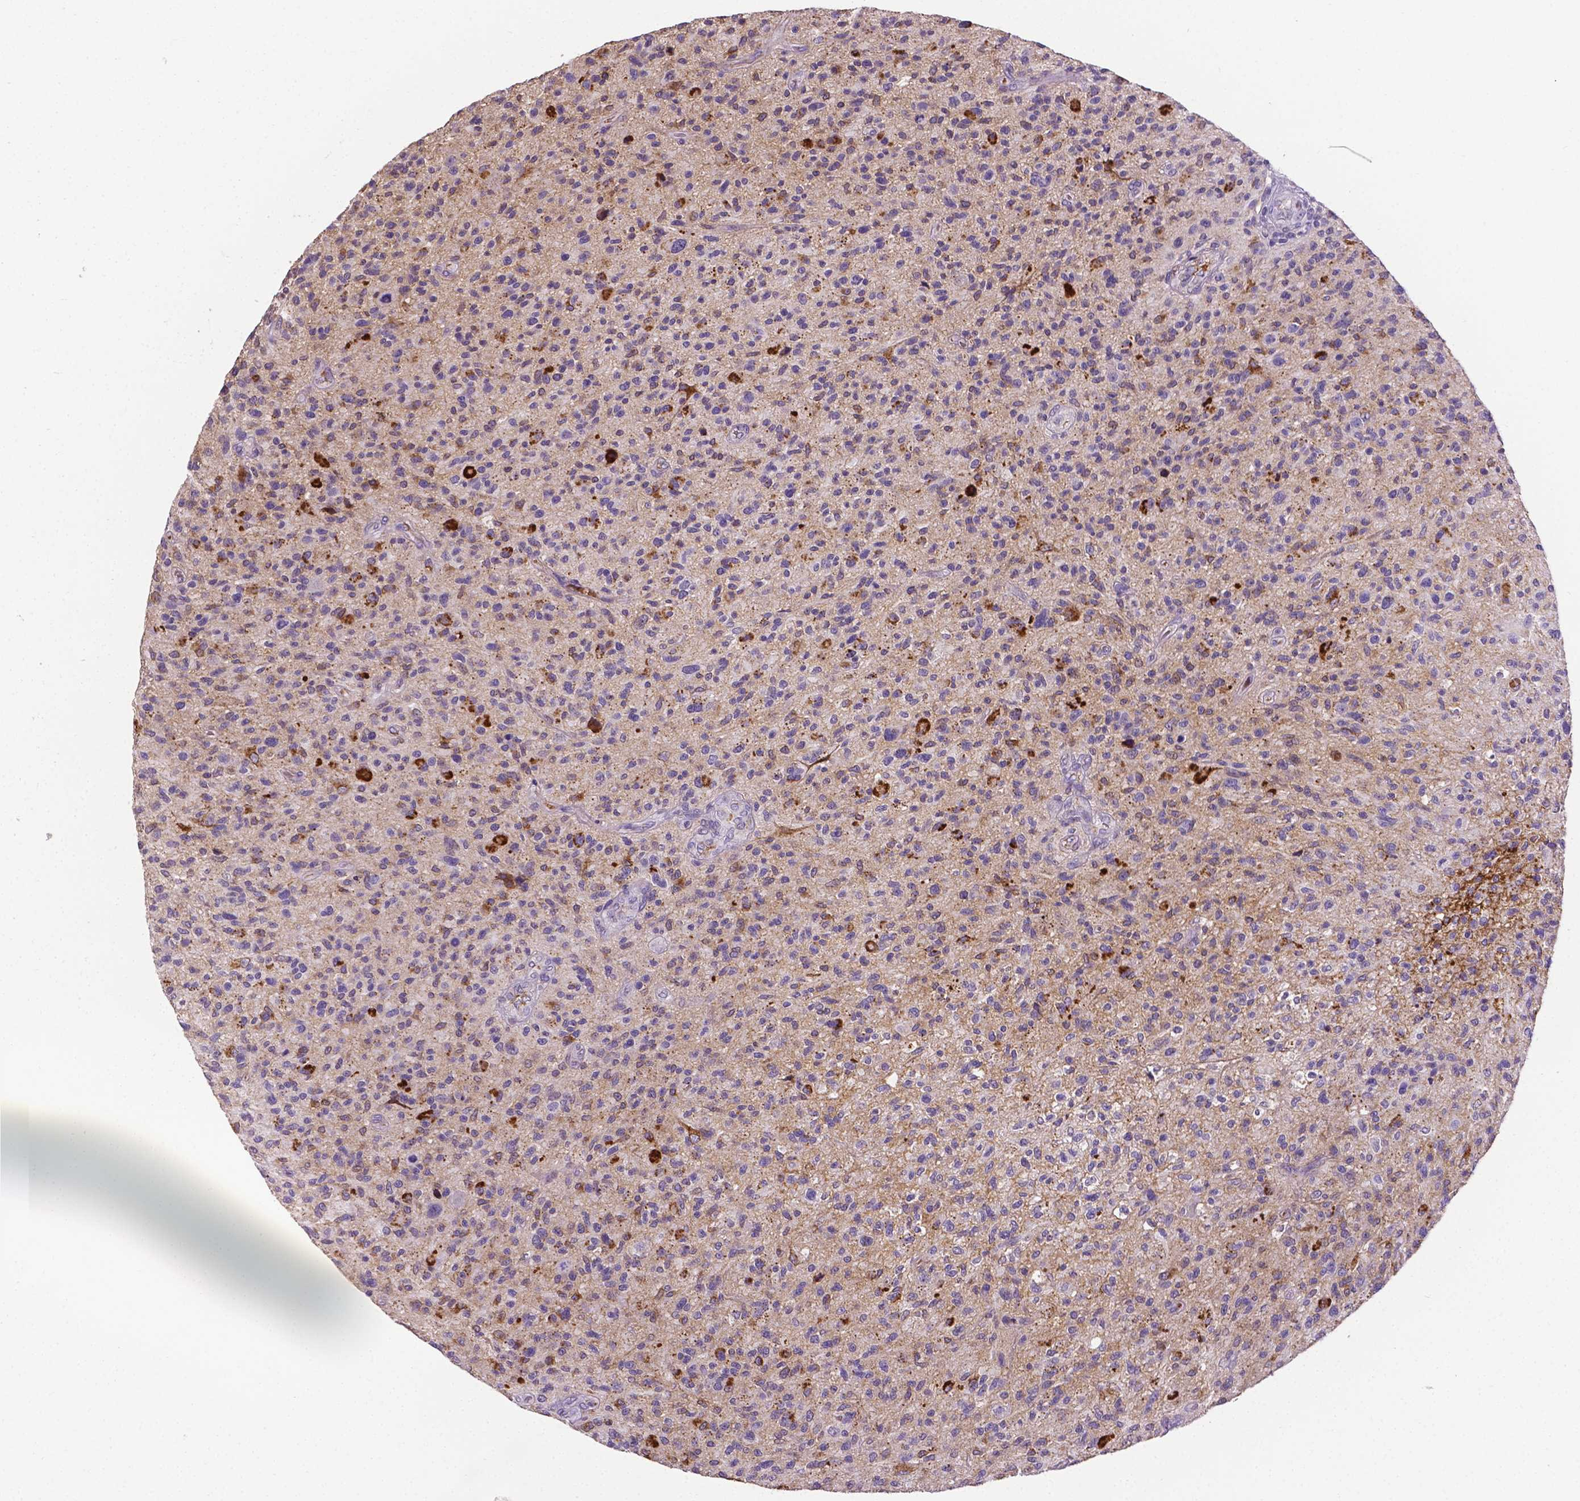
{"staining": {"intensity": "negative", "quantity": "none", "location": "none"}, "tissue": "glioma", "cell_type": "Tumor cells", "image_type": "cancer", "snomed": [{"axis": "morphology", "description": "Glioma, malignant, High grade"}, {"axis": "topography", "description": "Brain"}], "caption": "Image shows no protein expression in tumor cells of glioma tissue.", "gene": "APOE", "patient": {"sex": "male", "age": 47}}